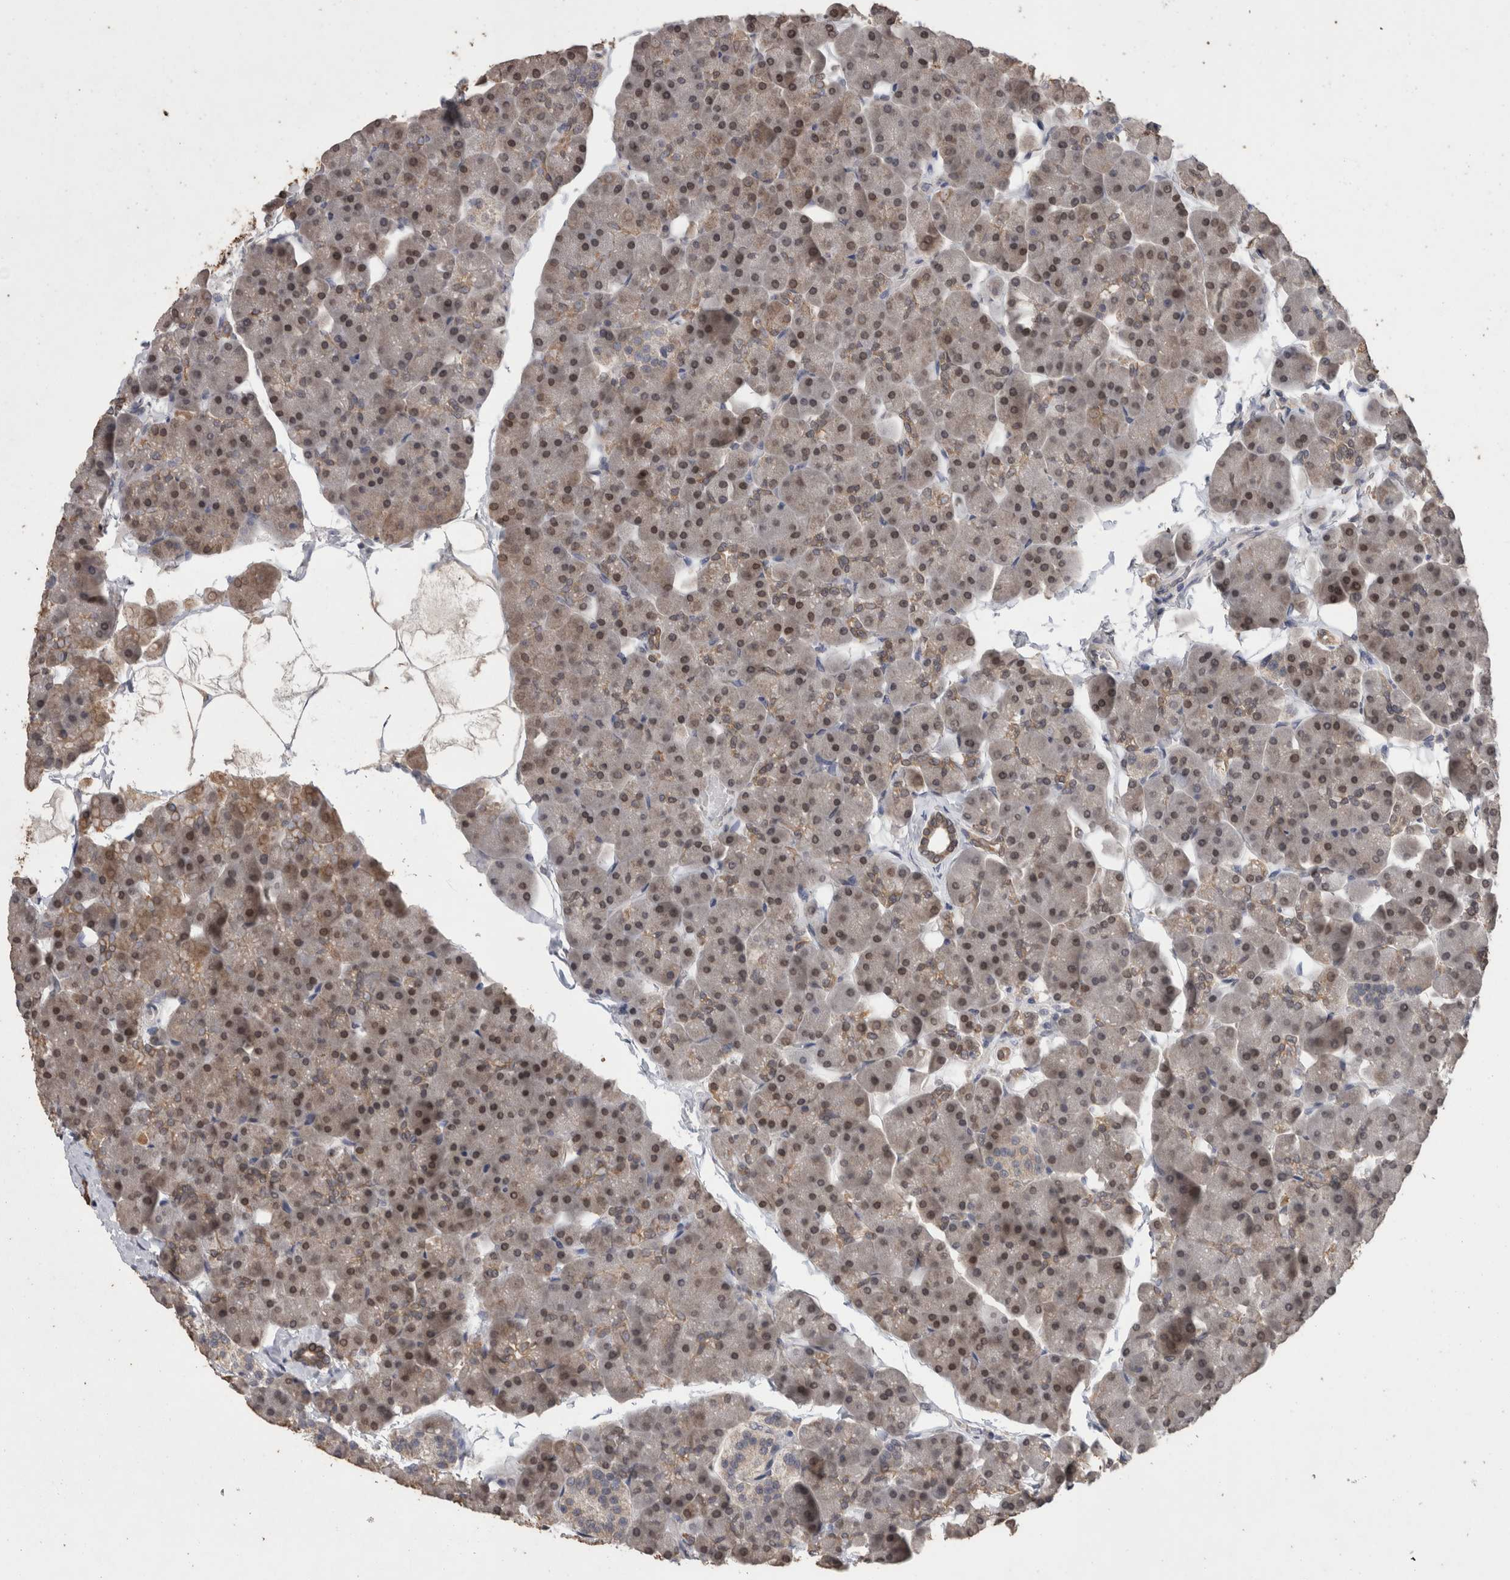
{"staining": {"intensity": "moderate", "quantity": "25%-75%", "location": "nuclear"}, "tissue": "pancreas", "cell_type": "Exocrine glandular cells", "image_type": "normal", "snomed": [{"axis": "morphology", "description": "Normal tissue, NOS"}, {"axis": "topography", "description": "Pancreas"}], "caption": "Protein staining of benign pancreas shows moderate nuclear staining in approximately 25%-75% of exocrine glandular cells.", "gene": "FHOD3", "patient": {"sex": "male", "age": 35}}